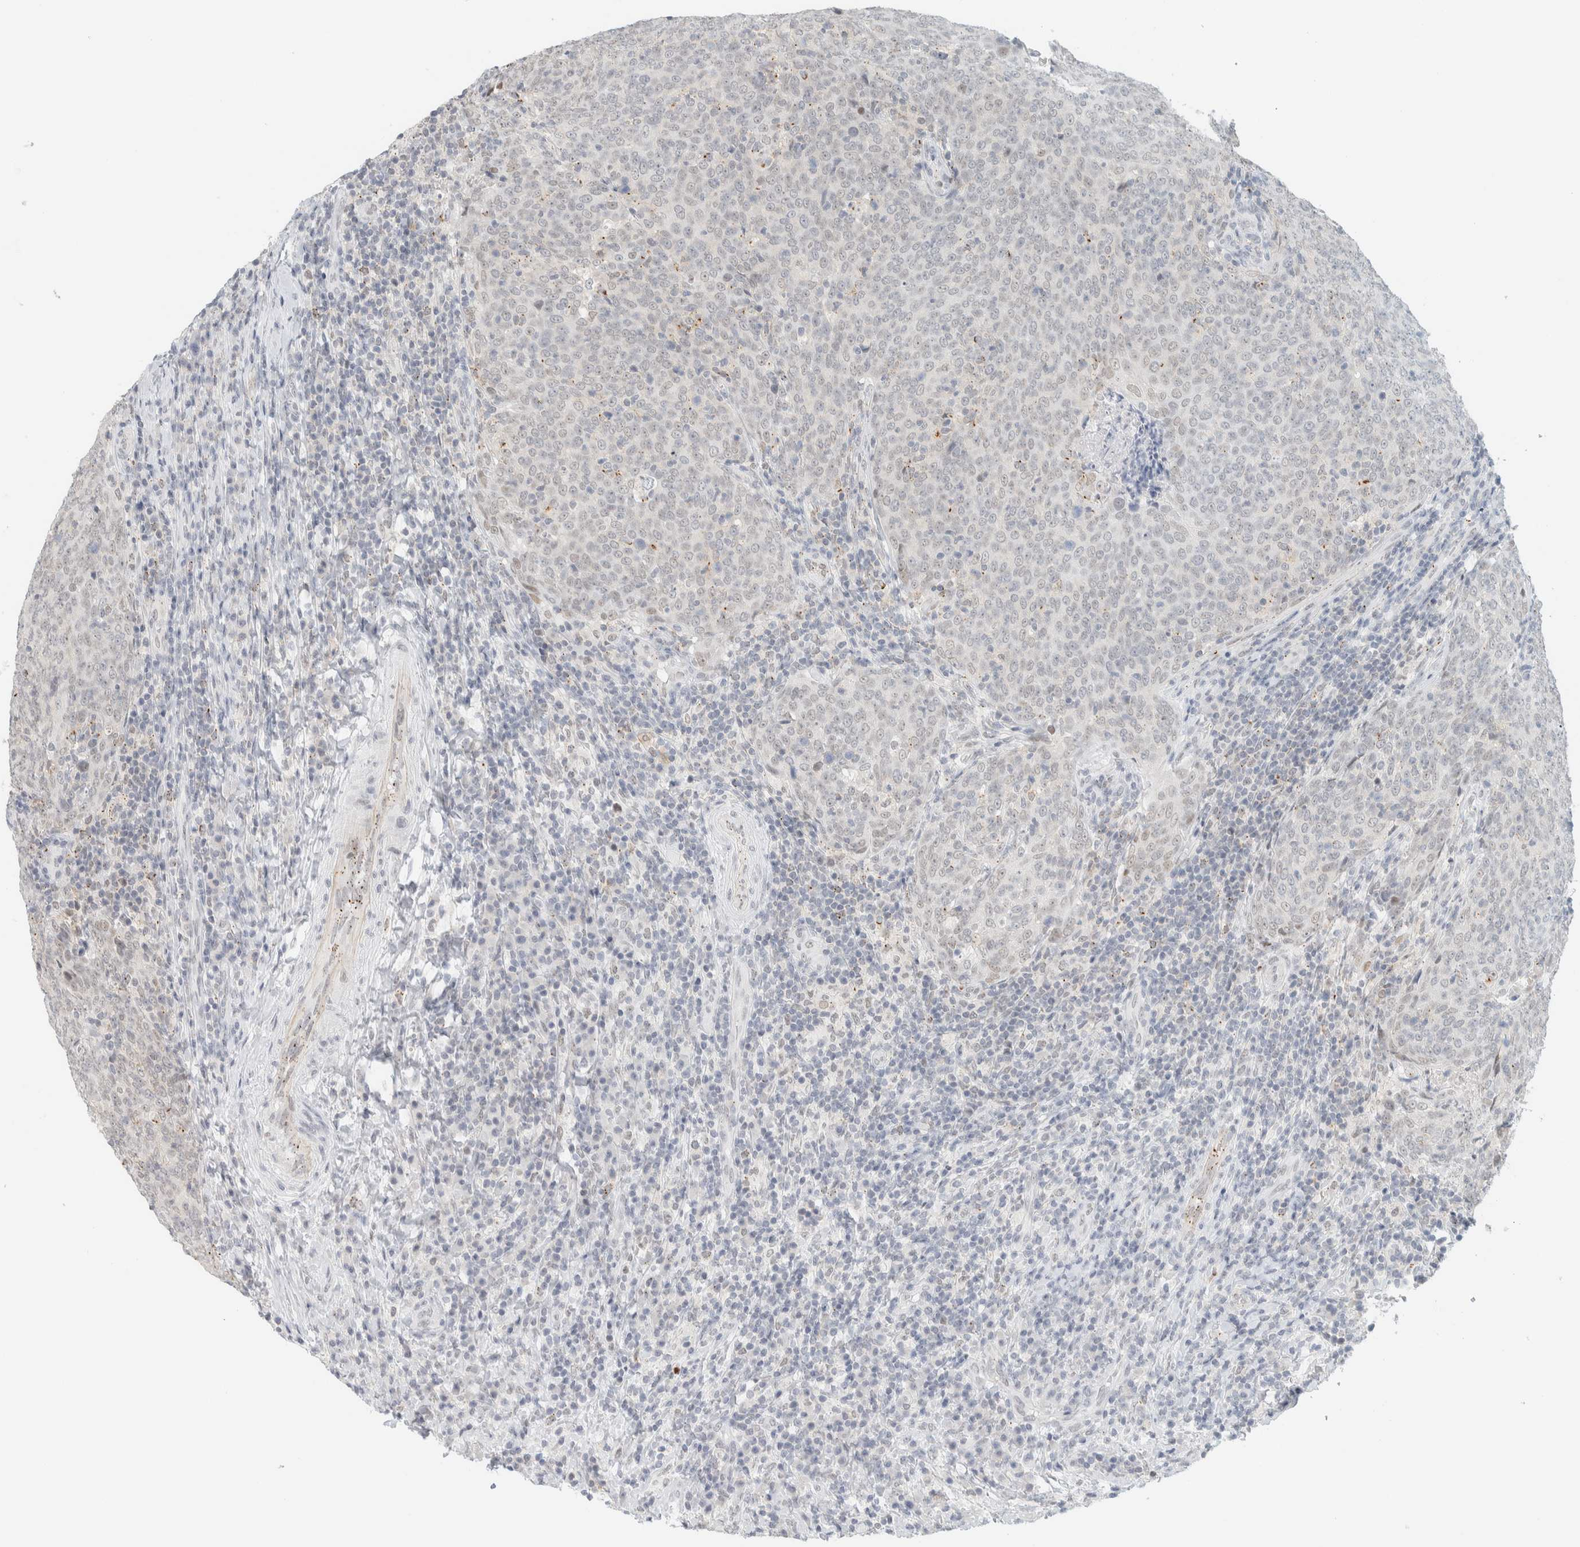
{"staining": {"intensity": "negative", "quantity": "none", "location": "none"}, "tissue": "head and neck cancer", "cell_type": "Tumor cells", "image_type": "cancer", "snomed": [{"axis": "morphology", "description": "Squamous cell carcinoma, NOS"}, {"axis": "morphology", "description": "Squamous cell carcinoma, metastatic, NOS"}, {"axis": "topography", "description": "Lymph node"}, {"axis": "topography", "description": "Head-Neck"}], "caption": "Immunohistochemical staining of head and neck squamous cell carcinoma reveals no significant expression in tumor cells.", "gene": "CDH17", "patient": {"sex": "male", "age": 62}}